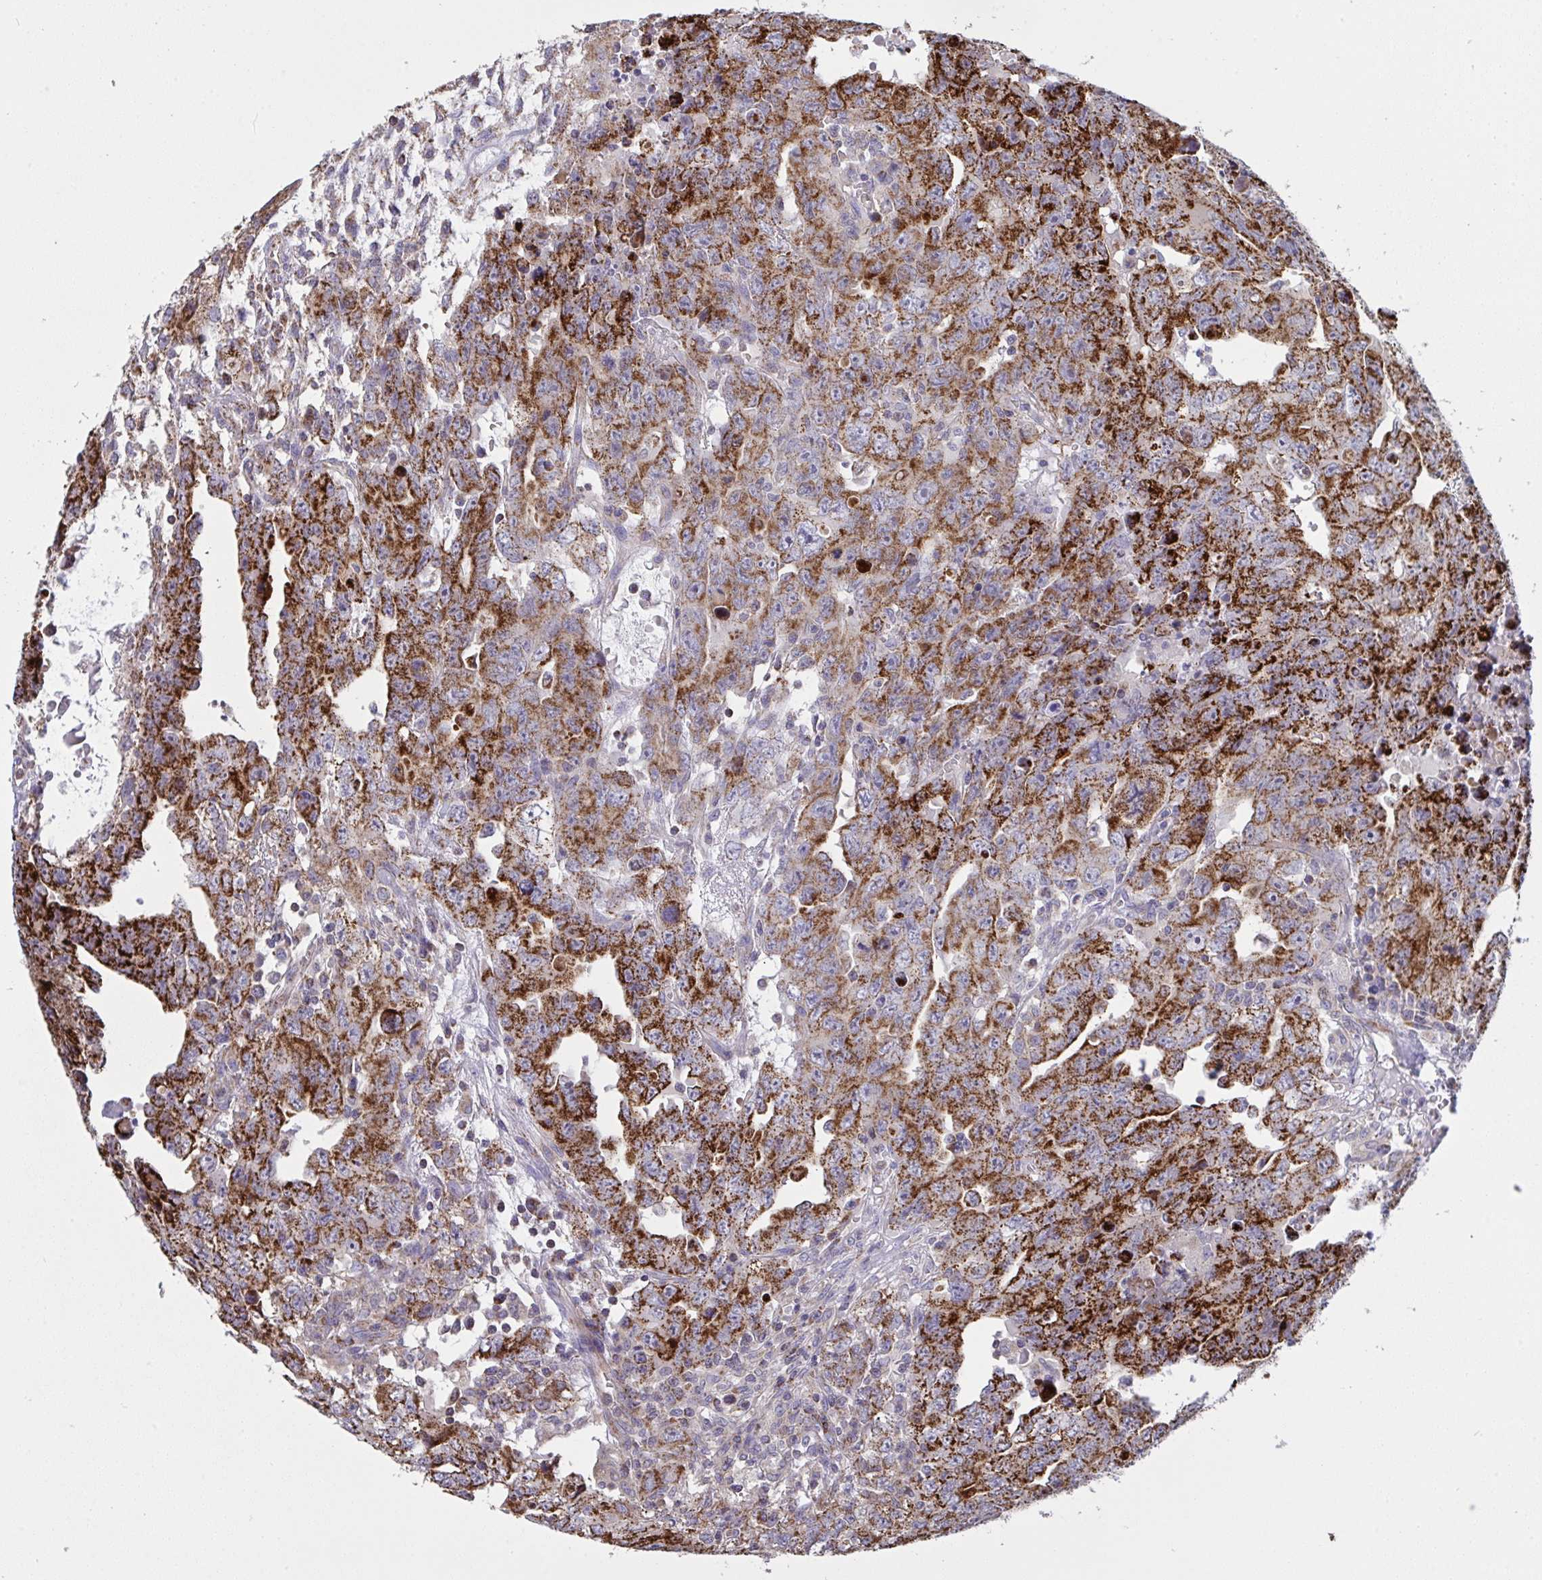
{"staining": {"intensity": "strong", "quantity": ">75%", "location": "cytoplasmic/membranous"}, "tissue": "testis cancer", "cell_type": "Tumor cells", "image_type": "cancer", "snomed": [{"axis": "morphology", "description": "Carcinoma, Embryonal, NOS"}, {"axis": "topography", "description": "Testis"}], "caption": "A photomicrograph showing strong cytoplasmic/membranous expression in about >75% of tumor cells in testis cancer (embryonal carcinoma), as visualized by brown immunohistochemical staining.", "gene": "MICOS10", "patient": {"sex": "male", "age": 24}}